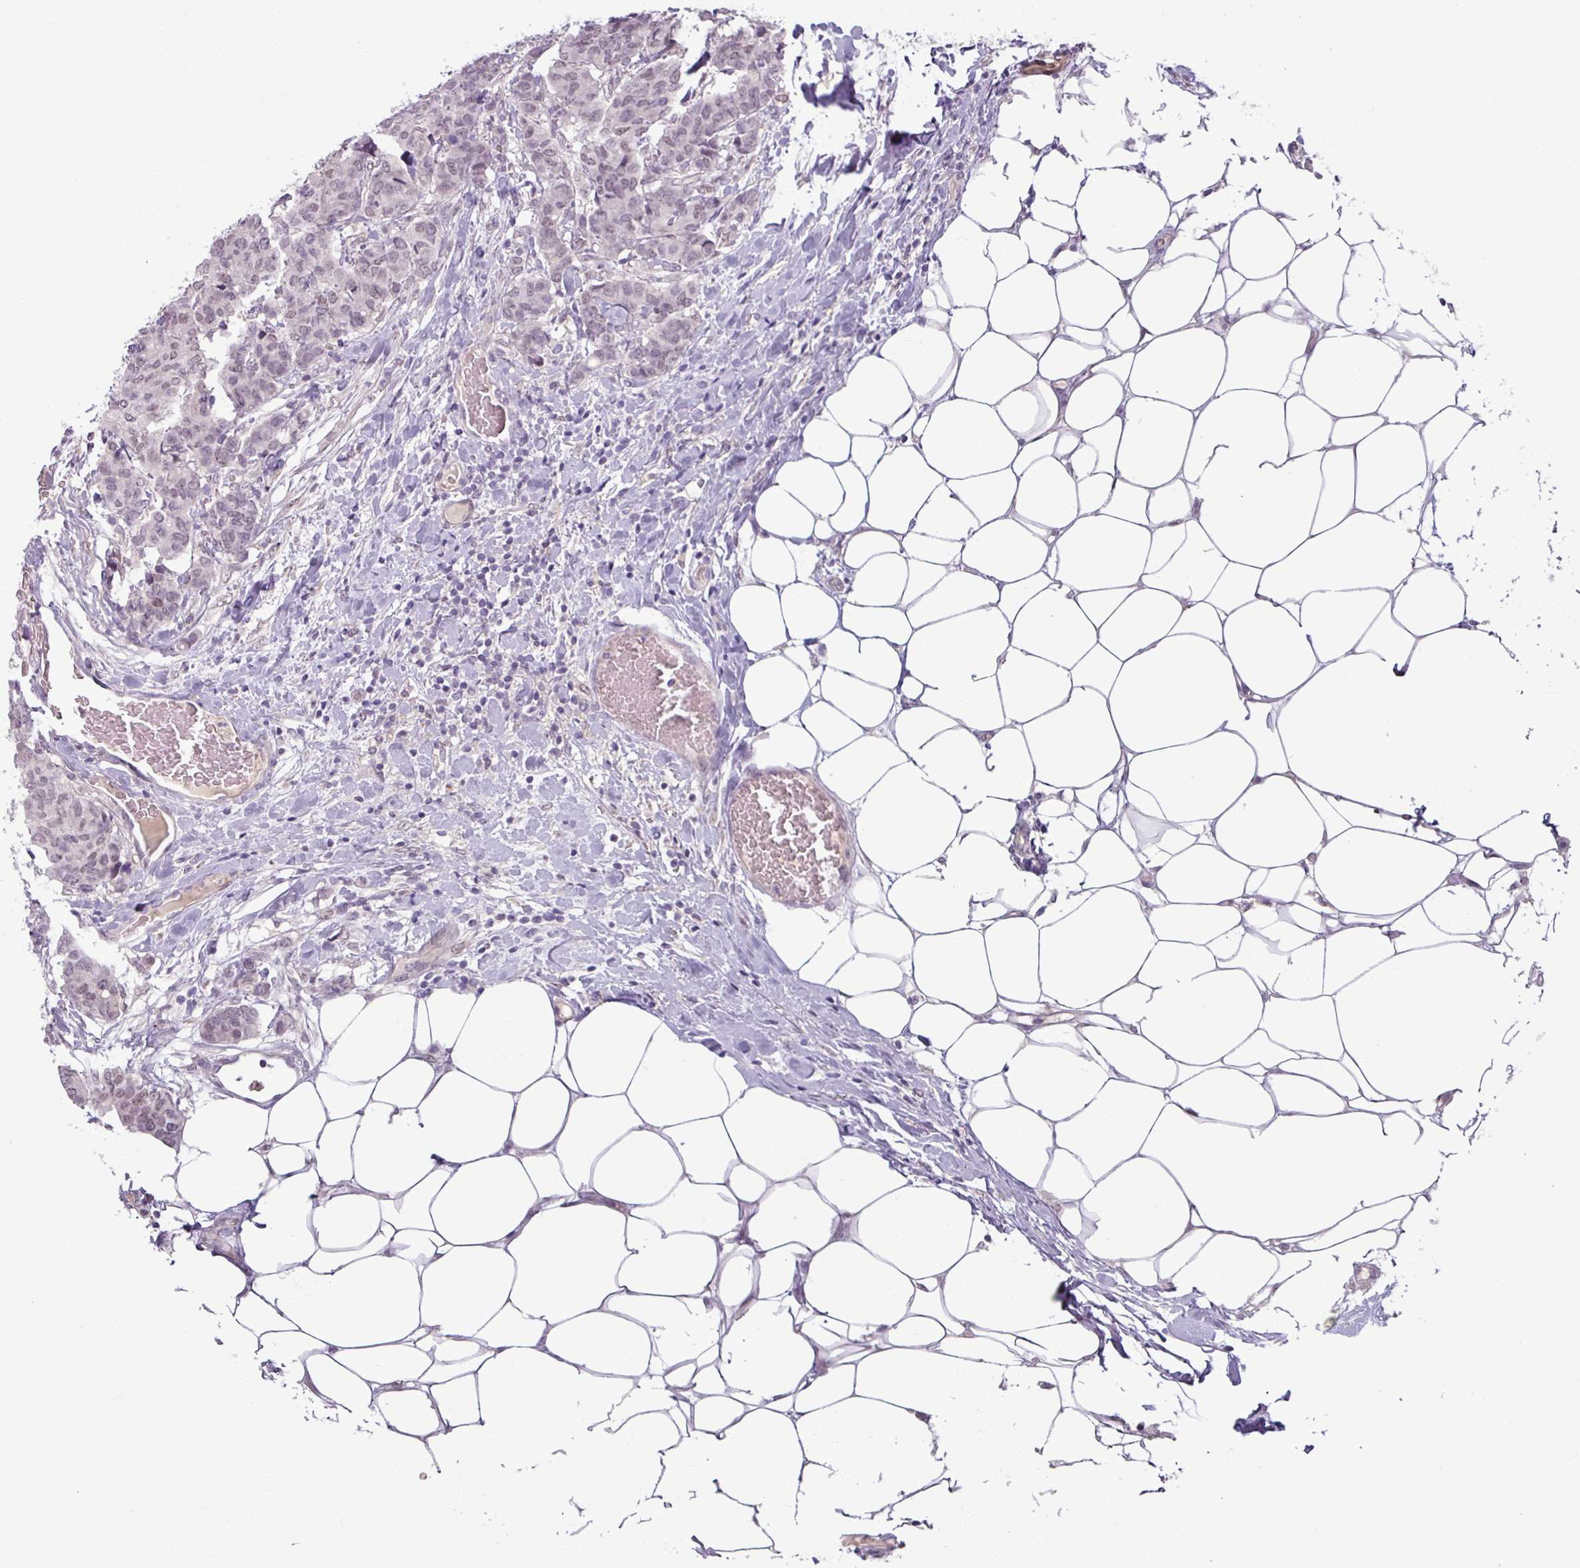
{"staining": {"intensity": "weak", "quantity": "25%-75%", "location": "nuclear"}, "tissue": "breast cancer", "cell_type": "Tumor cells", "image_type": "cancer", "snomed": [{"axis": "morphology", "description": "Duct carcinoma"}, {"axis": "topography", "description": "Breast"}], "caption": "DAB immunohistochemical staining of human invasive ductal carcinoma (breast) demonstrates weak nuclear protein staining in approximately 25%-75% of tumor cells.", "gene": "UVSSA", "patient": {"sex": "female", "age": 75}}